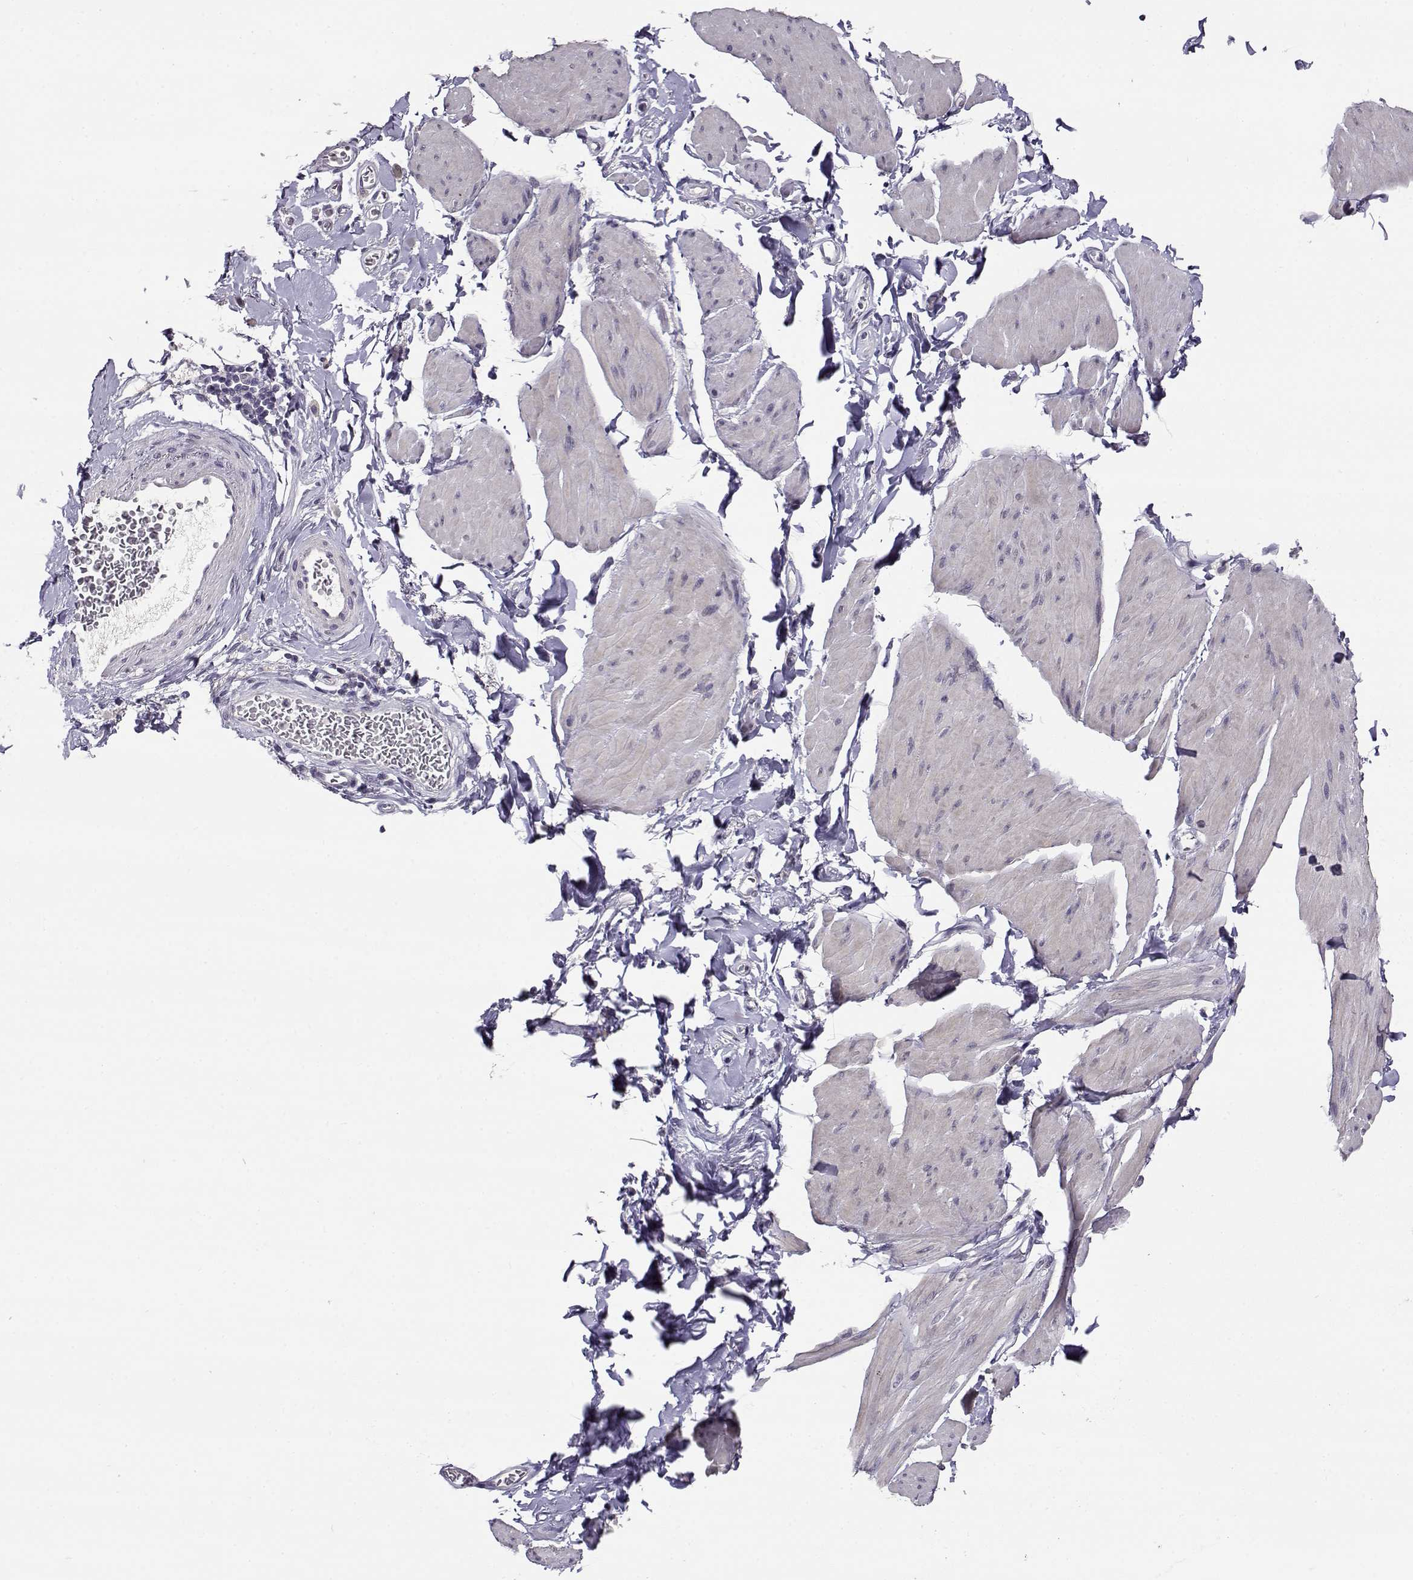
{"staining": {"intensity": "negative", "quantity": "none", "location": "none"}, "tissue": "smooth muscle", "cell_type": "Smooth muscle cells", "image_type": "normal", "snomed": [{"axis": "morphology", "description": "Normal tissue, NOS"}, {"axis": "topography", "description": "Adipose tissue"}, {"axis": "topography", "description": "Smooth muscle"}, {"axis": "topography", "description": "Peripheral nerve tissue"}], "caption": "A high-resolution histopathology image shows immunohistochemistry (IHC) staining of benign smooth muscle, which reveals no significant expression in smooth muscle cells. Brightfield microscopy of IHC stained with DAB (brown) and hematoxylin (blue), captured at high magnification.", "gene": "RHOXF2", "patient": {"sex": "male", "age": 83}}